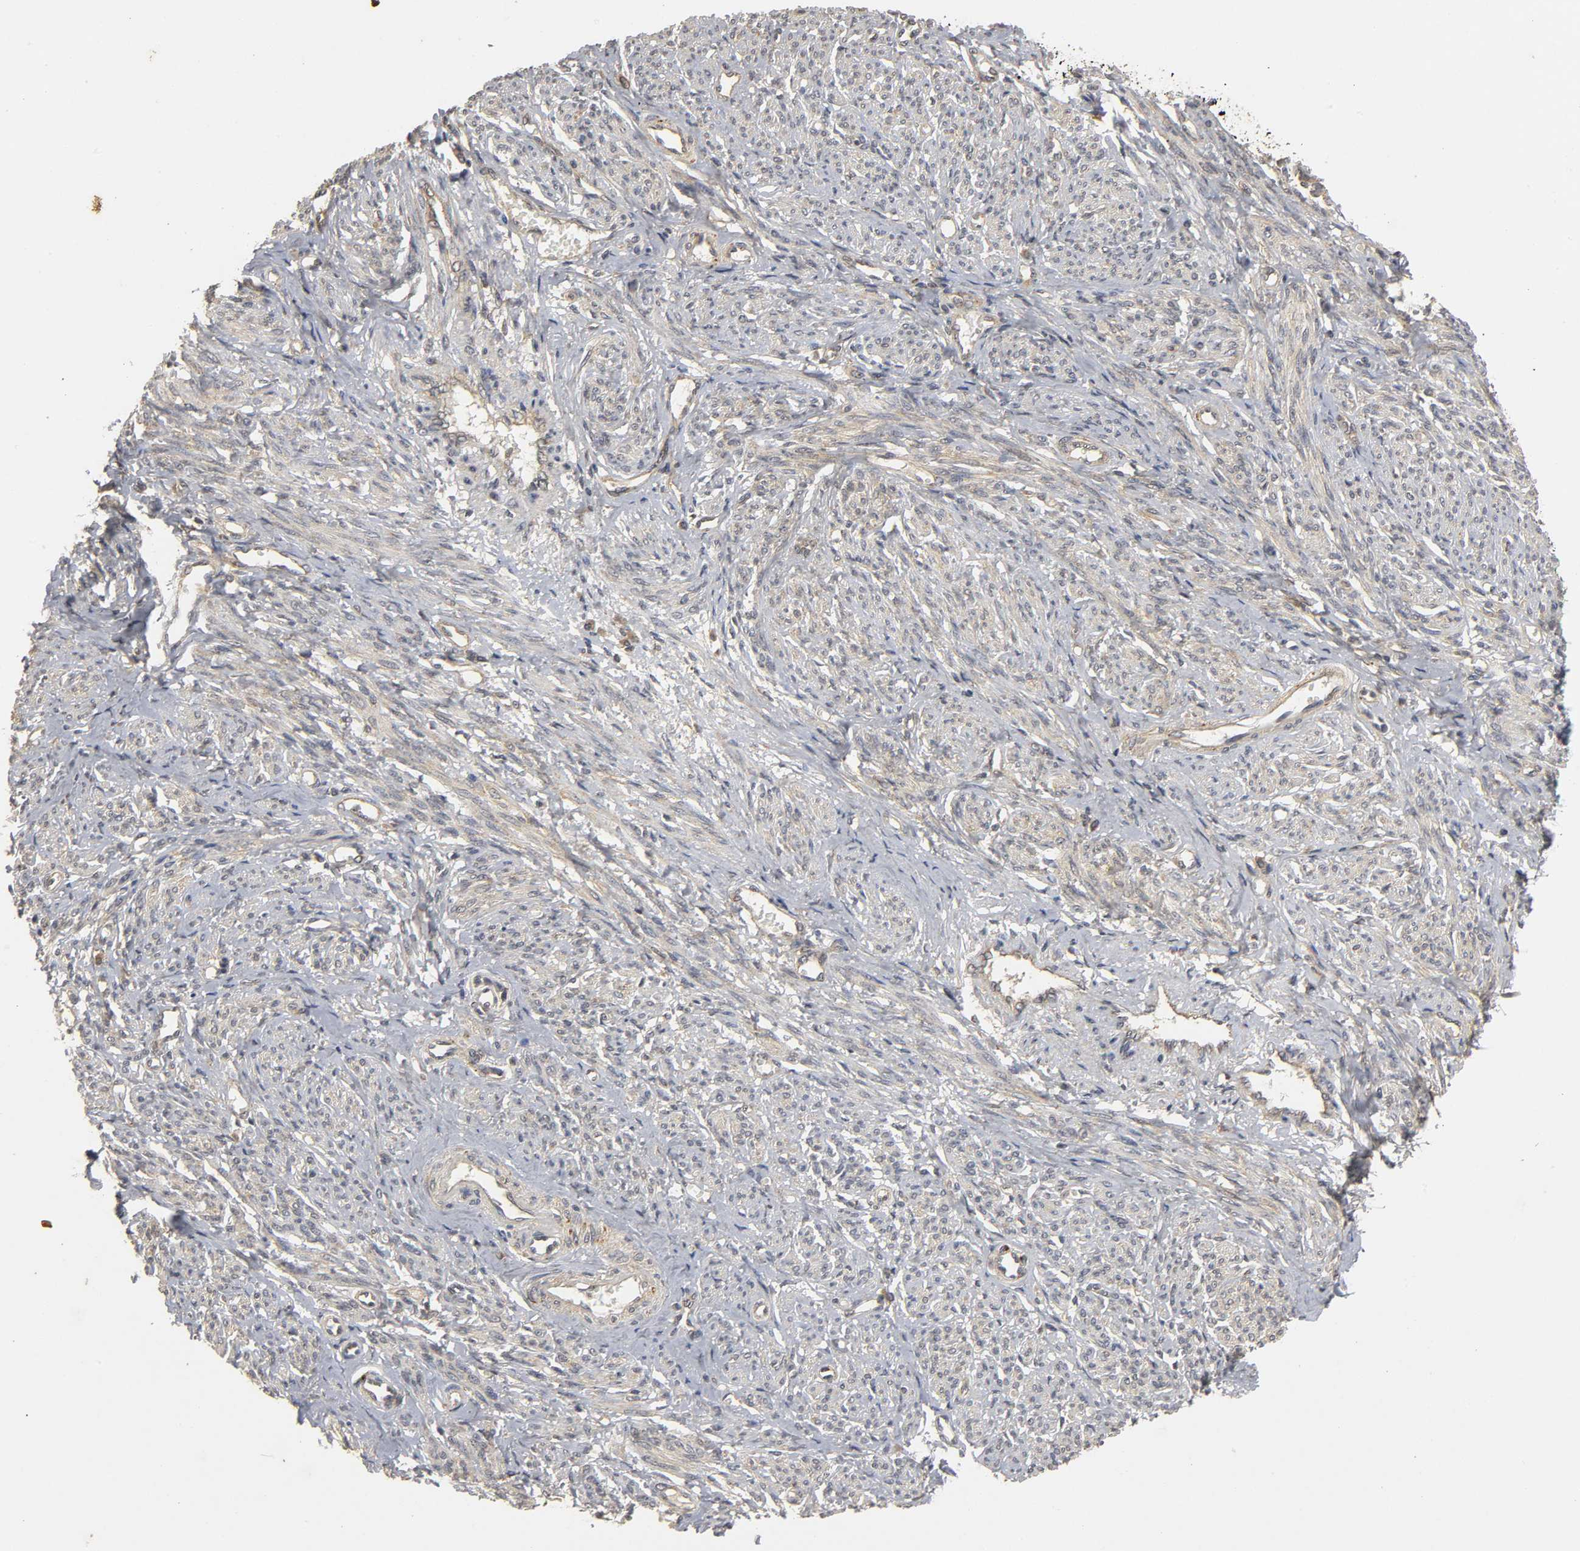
{"staining": {"intensity": "weak", "quantity": "25%-75%", "location": "cytoplasmic/membranous"}, "tissue": "smooth muscle", "cell_type": "Smooth muscle cells", "image_type": "normal", "snomed": [{"axis": "morphology", "description": "Normal tissue, NOS"}, {"axis": "topography", "description": "Smooth muscle"}], "caption": "A brown stain shows weak cytoplasmic/membranous expression of a protein in smooth muscle cells of unremarkable human smooth muscle. Immunohistochemistry (ihc) stains the protein in brown and the nuclei are stained blue.", "gene": "TRAF6", "patient": {"sex": "female", "age": 65}}